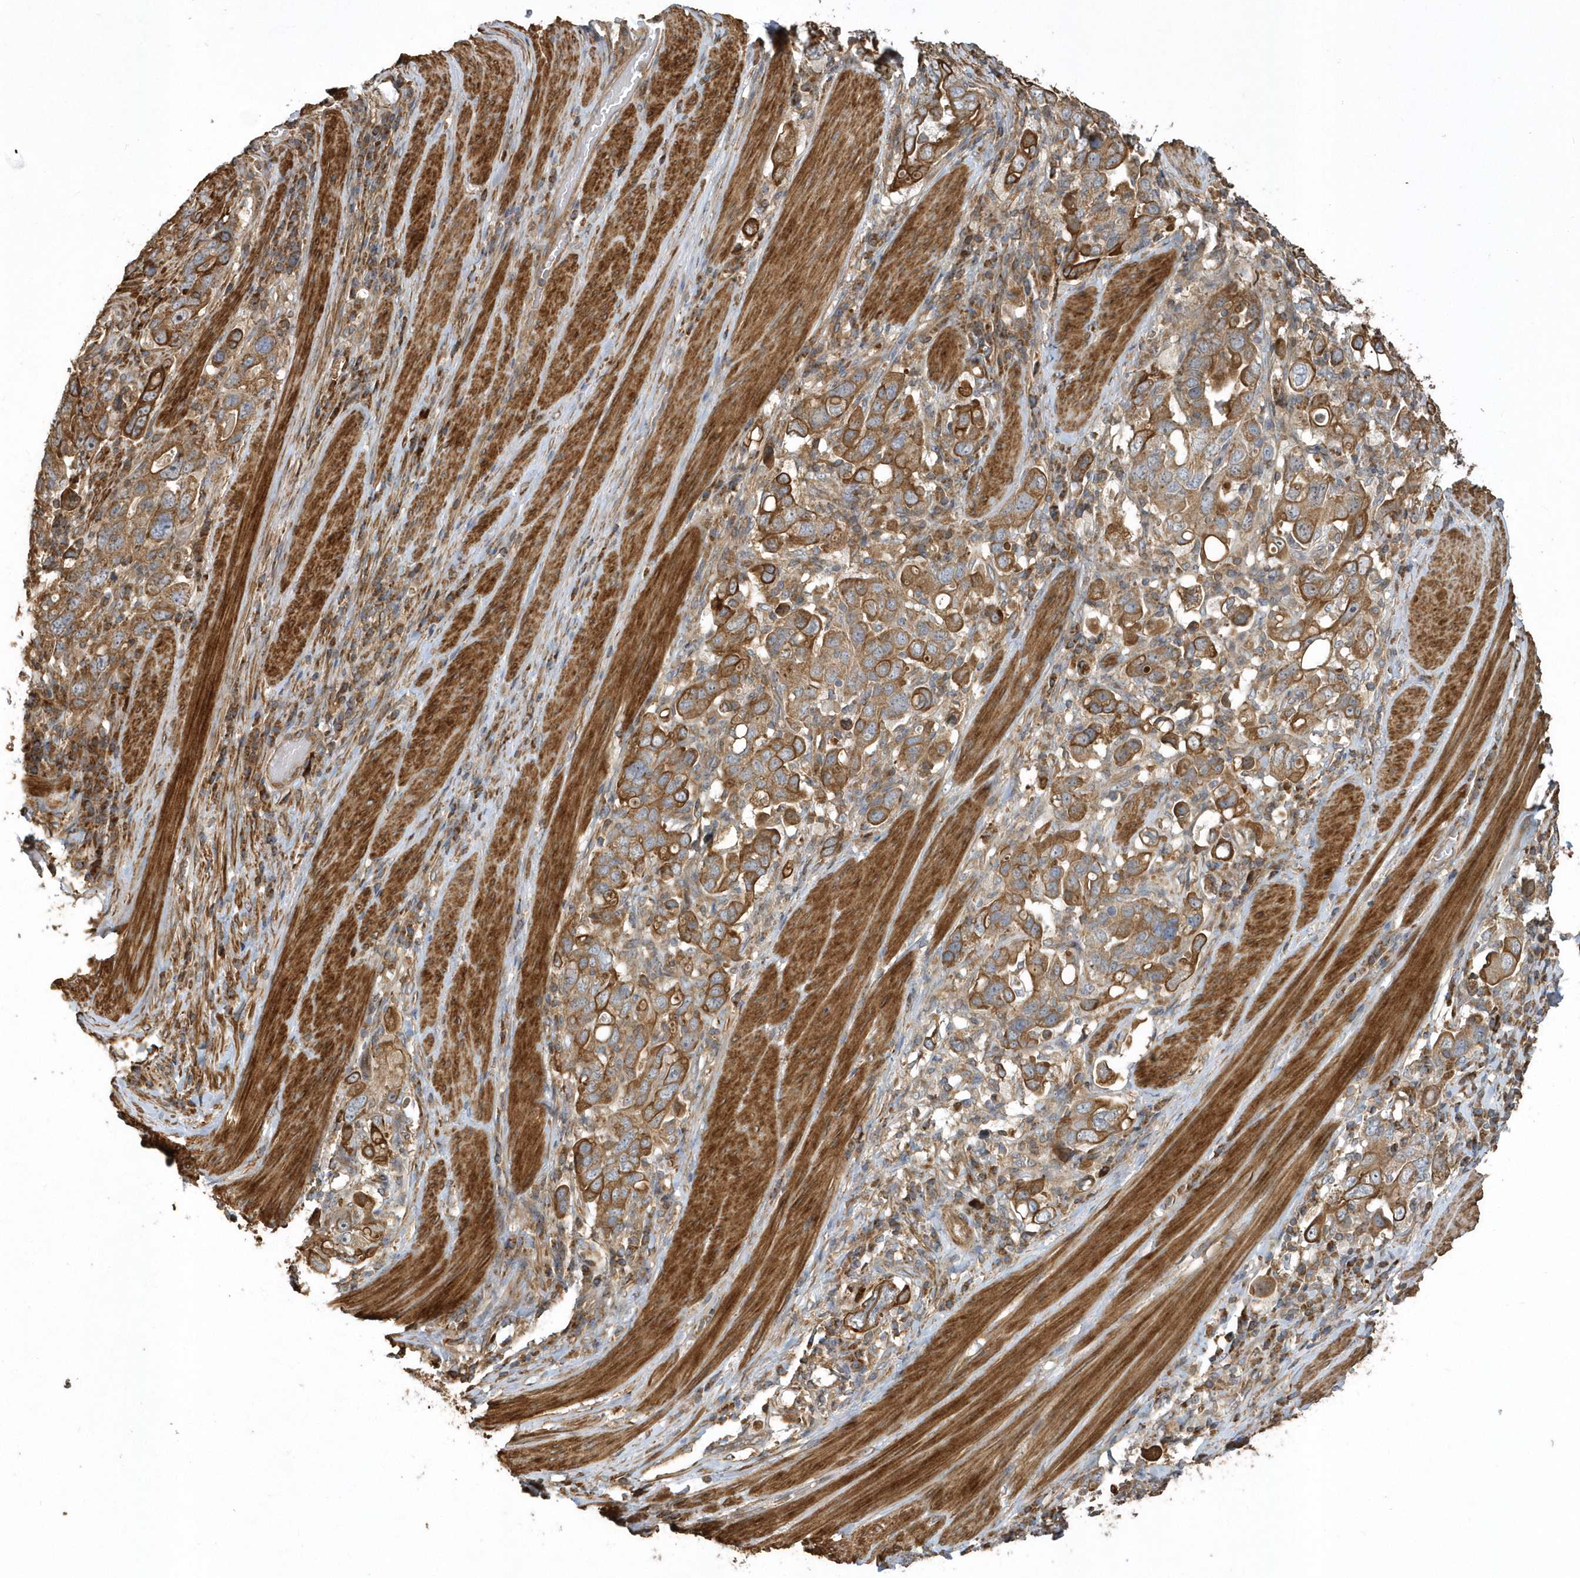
{"staining": {"intensity": "moderate", "quantity": ">75%", "location": "cytoplasmic/membranous"}, "tissue": "stomach cancer", "cell_type": "Tumor cells", "image_type": "cancer", "snomed": [{"axis": "morphology", "description": "Adenocarcinoma, NOS"}, {"axis": "topography", "description": "Stomach, upper"}], "caption": "This is an image of immunohistochemistry (IHC) staining of stomach adenocarcinoma, which shows moderate expression in the cytoplasmic/membranous of tumor cells.", "gene": "SENP8", "patient": {"sex": "male", "age": 62}}